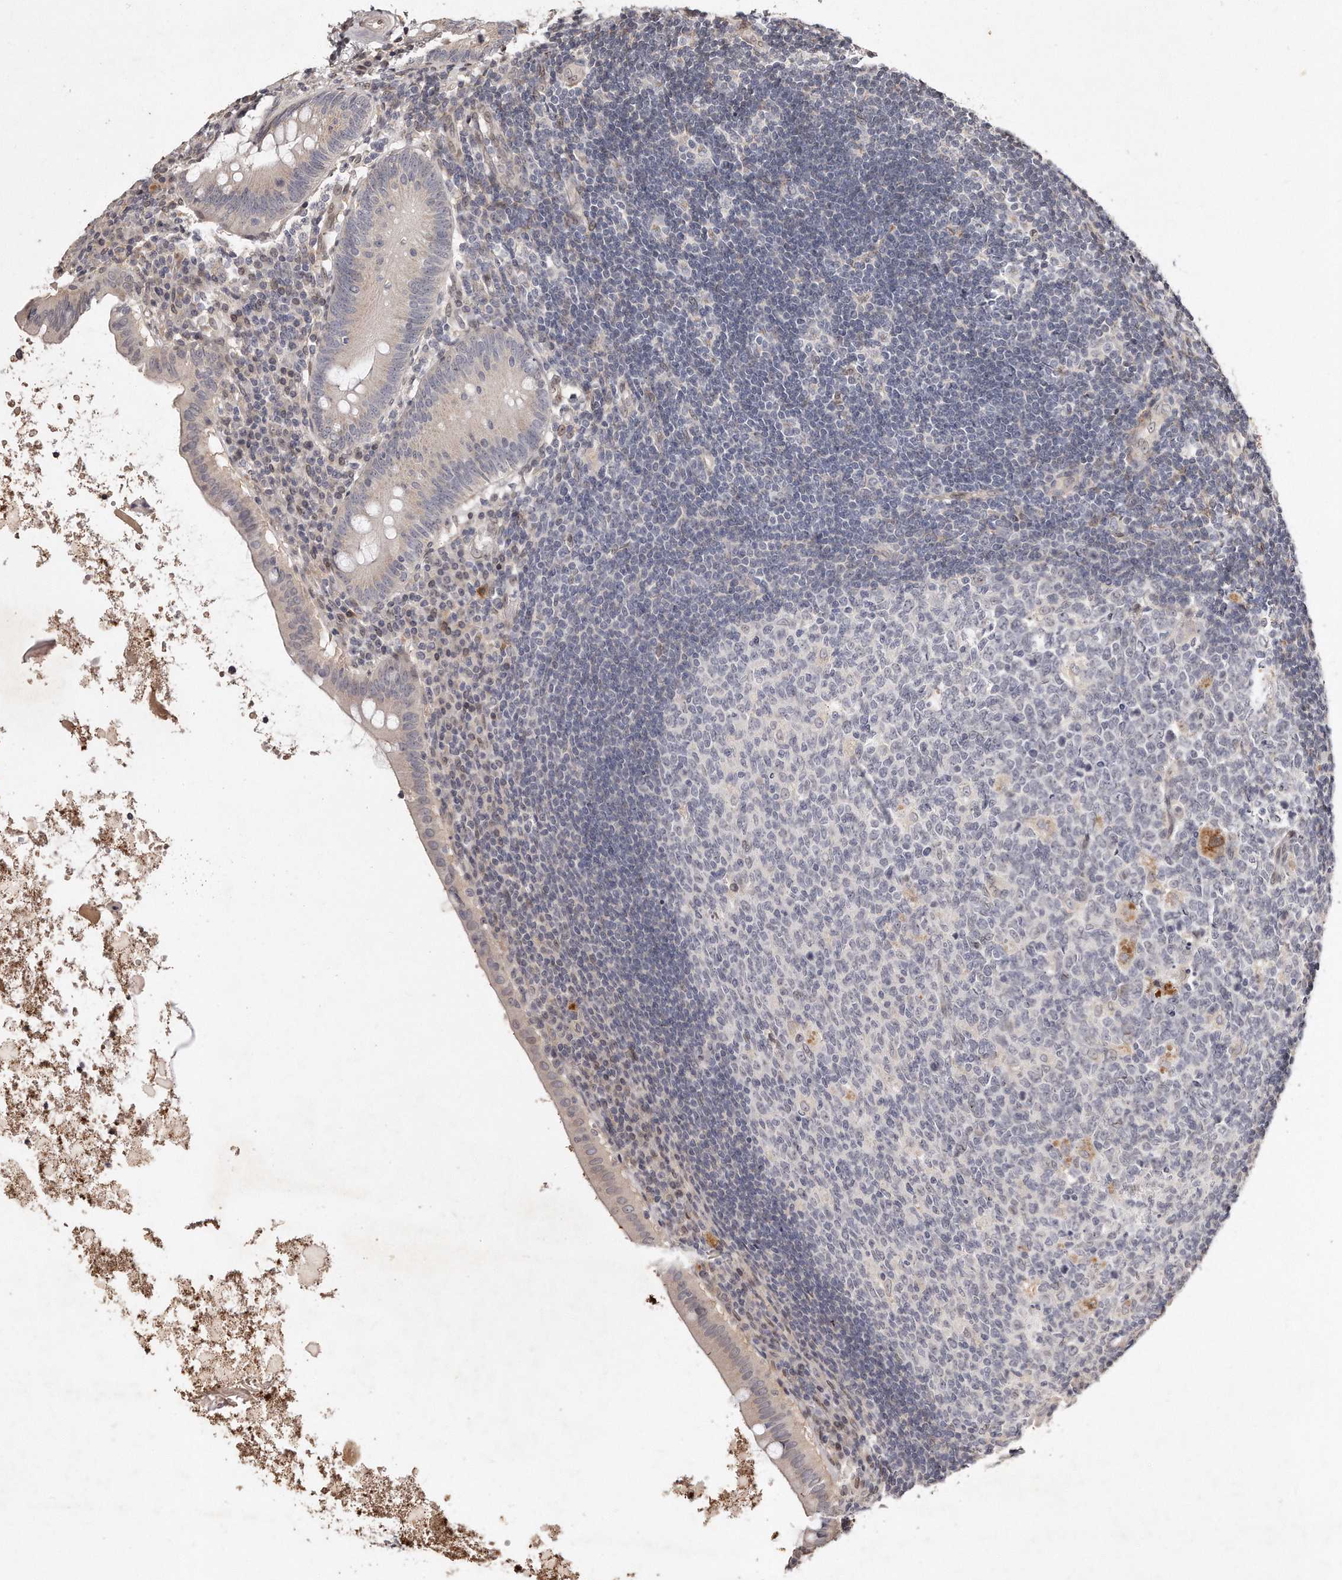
{"staining": {"intensity": "negative", "quantity": "none", "location": "none"}, "tissue": "appendix", "cell_type": "Glandular cells", "image_type": "normal", "snomed": [{"axis": "morphology", "description": "Normal tissue, NOS"}, {"axis": "topography", "description": "Appendix"}], "caption": "This photomicrograph is of benign appendix stained with immunohistochemistry (IHC) to label a protein in brown with the nuclei are counter-stained blue. There is no staining in glandular cells.", "gene": "HASPIN", "patient": {"sex": "female", "age": 54}}